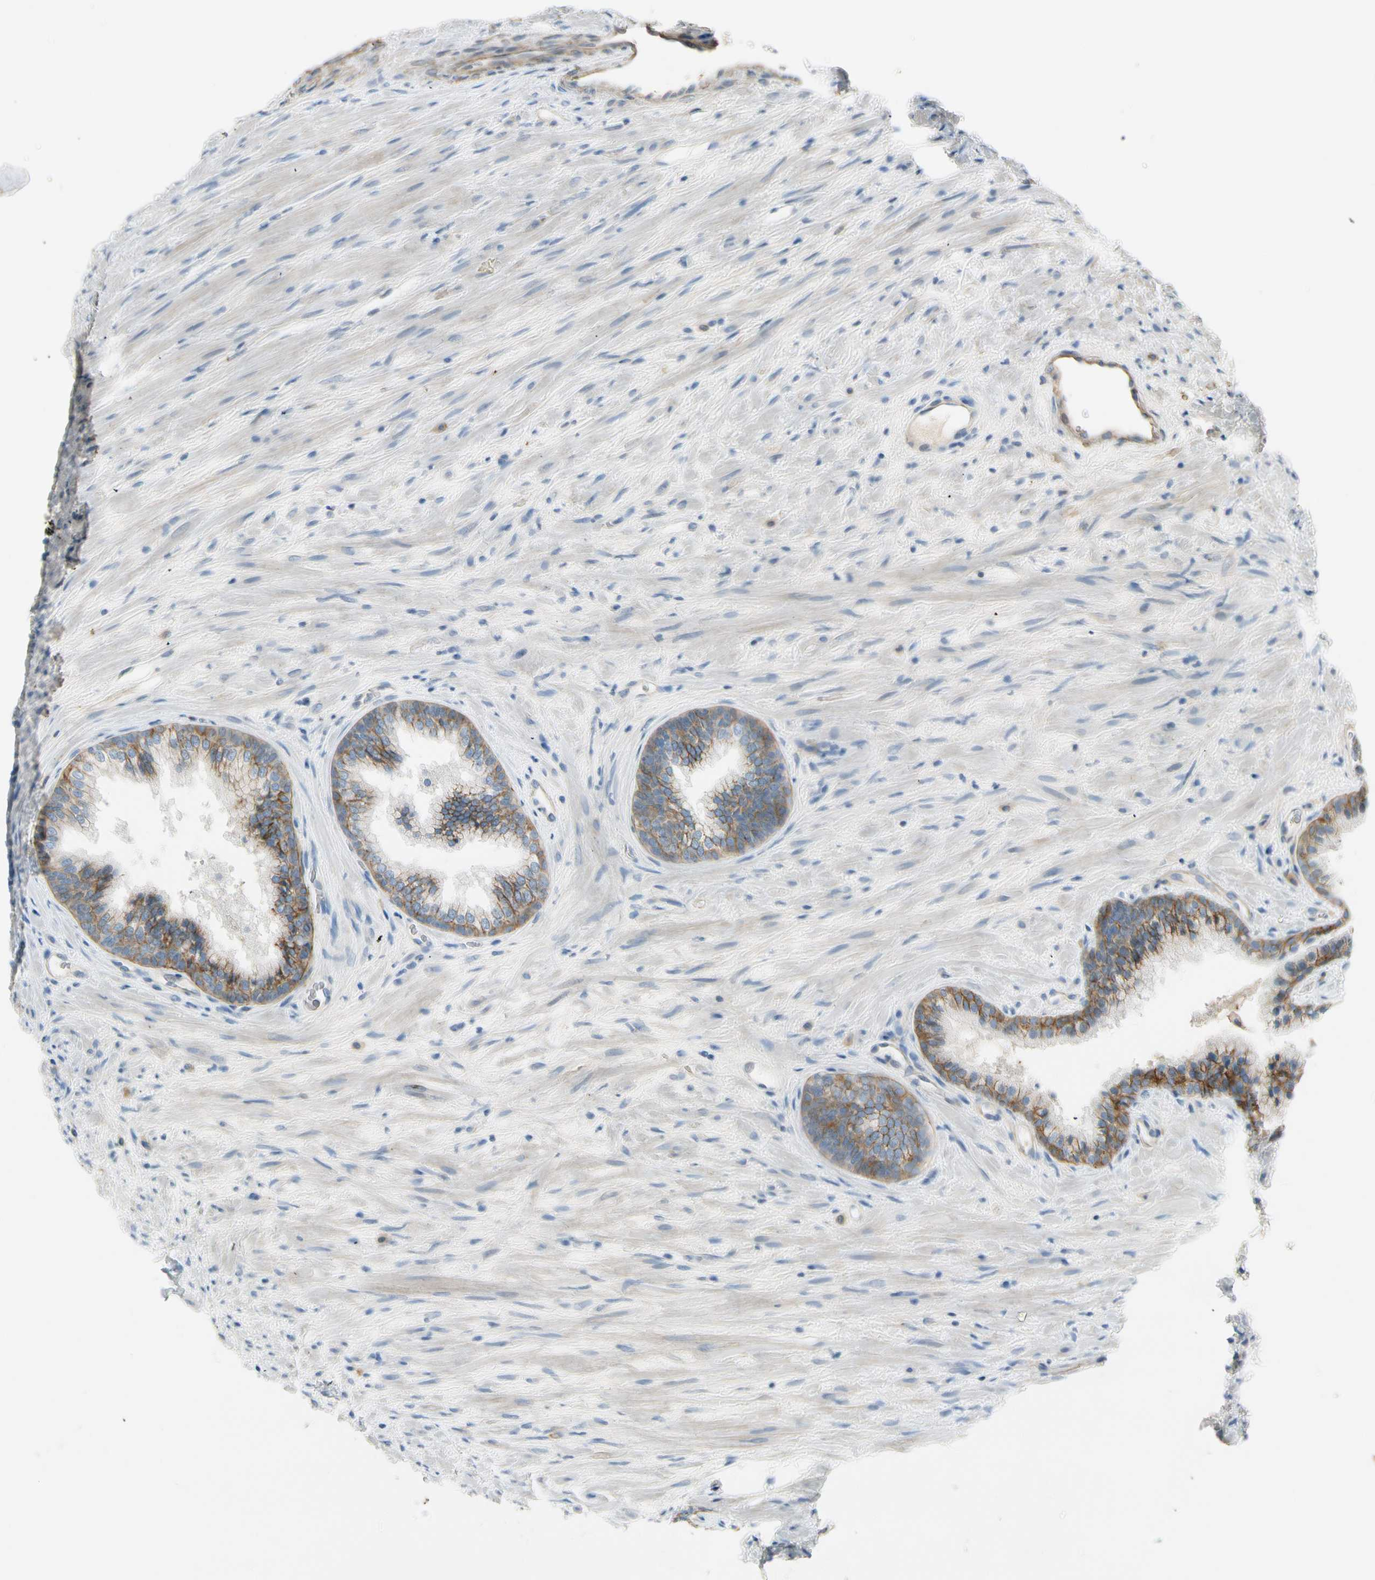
{"staining": {"intensity": "strong", "quantity": ">75%", "location": "cytoplasmic/membranous"}, "tissue": "prostate", "cell_type": "Glandular cells", "image_type": "normal", "snomed": [{"axis": "morphology", "description": "Normal tissue, NOS"}, {"axis": "topography", "description": "Prostate"}], "caption": "This photomicrograph exhibits IHC staining of normal prostate, with high strong cytoplasmic/membranous positivity in about >75% of glandular cells.", "gene": "ITGA3", "patient": {"sex": "male", "age": 76}}